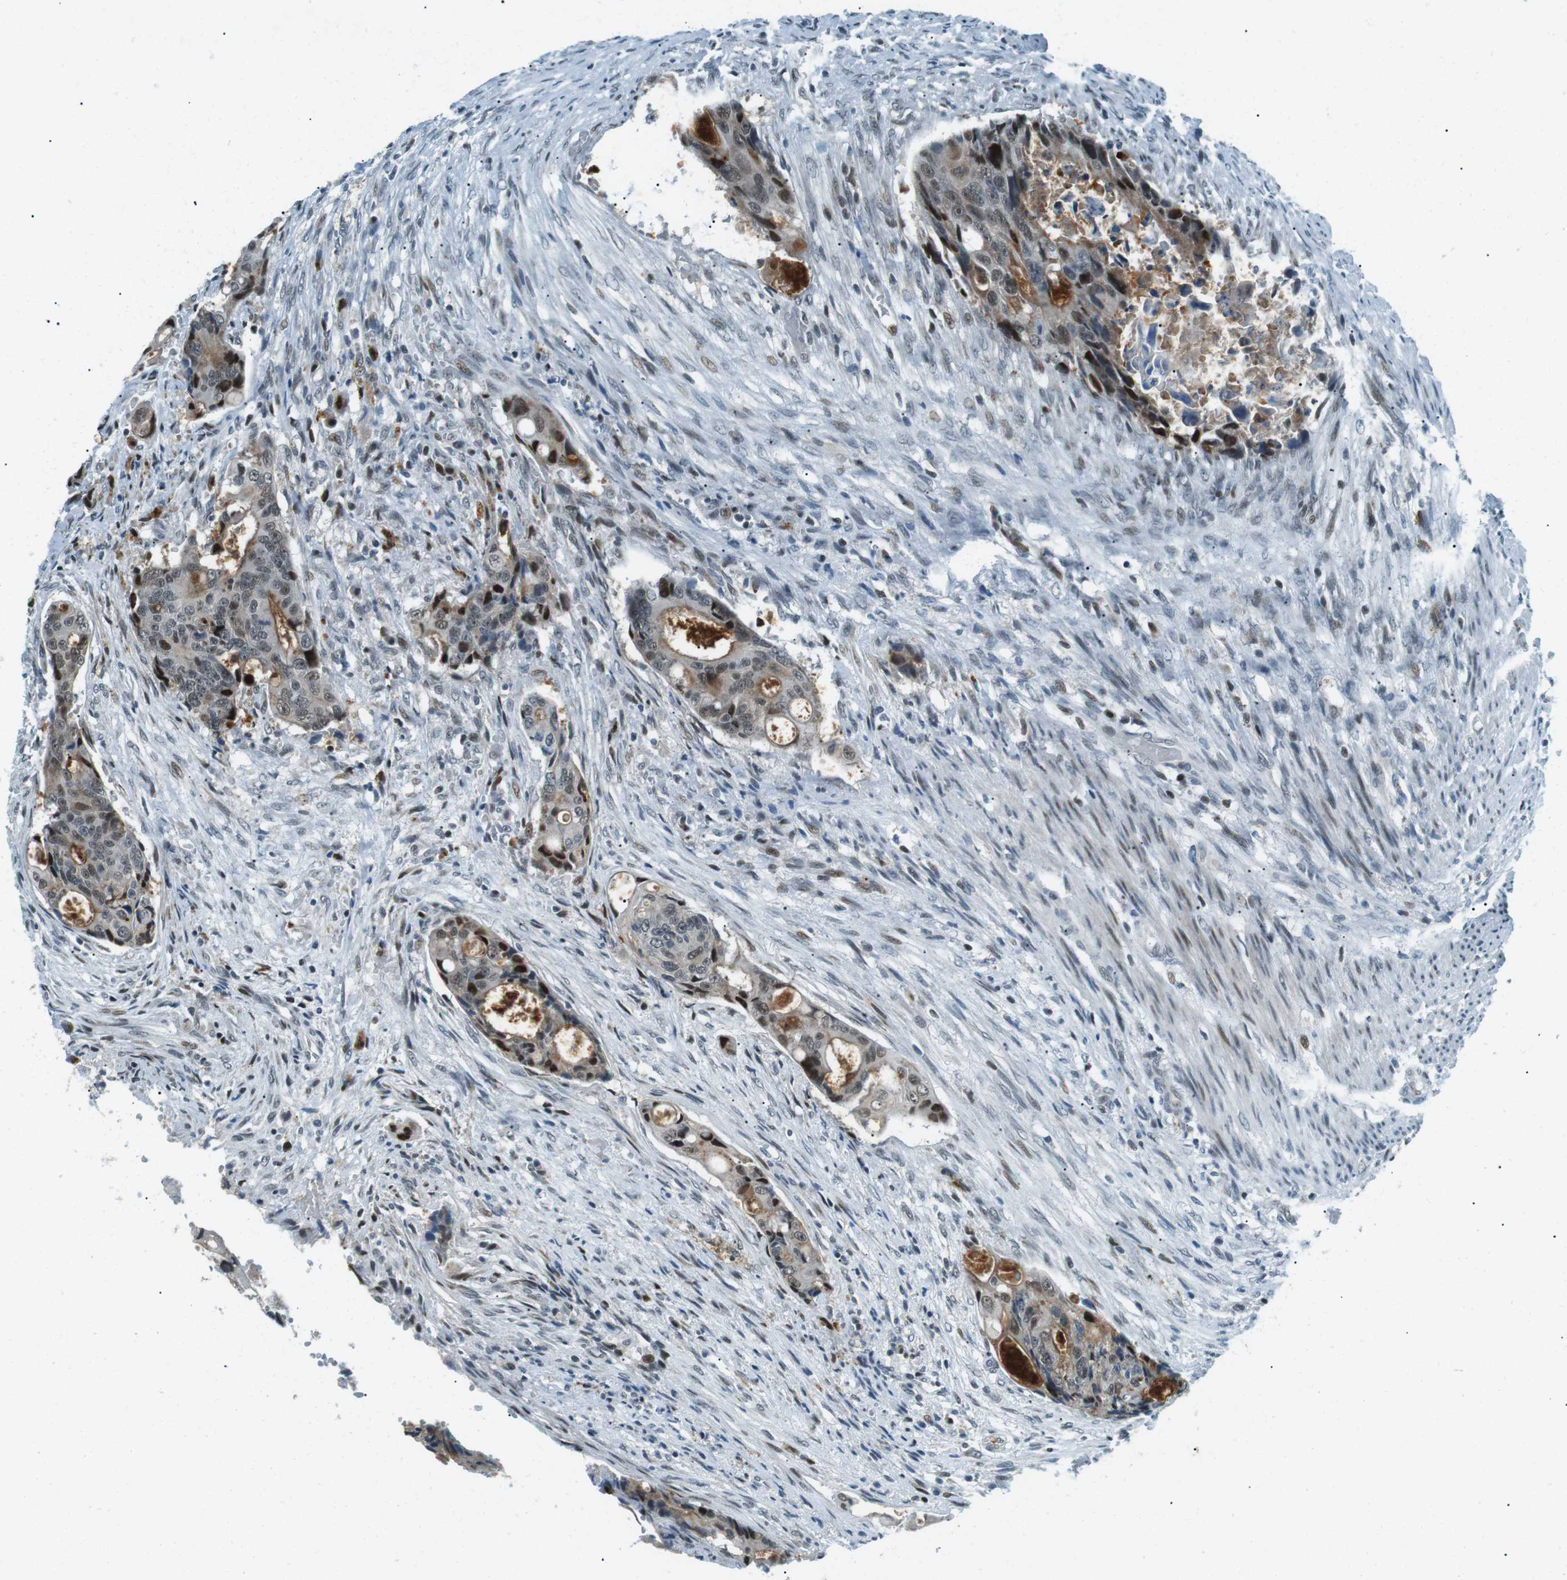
{"staining": {"intensity": "moderate", "quantity": "25%-75%", "location": "cytoplasmic/membranous,nuclear"}, "tissue": "colorectal cancer", "cell_type": "Tumor cells", "image_type": "cancer", "snomed": [{"axis": "morphology", "description": "Adenocarcinoma, NOS"}, {"axis": "topography", "description": "Colon"}], "caption": "The image reveals a brown stain indicating the presence of a protein in the cytoplasmic/membranous and nuclear of tumor cells in colorectal cancer (adenocarcinoma). The staining was performed using DAB to visualize the protein expression in brown, while the nuclei were stained in blue with hematoxylin (Magnification: 20x).", "gene": "PJA1", "patient": {"sex": "female", "age": 57}}